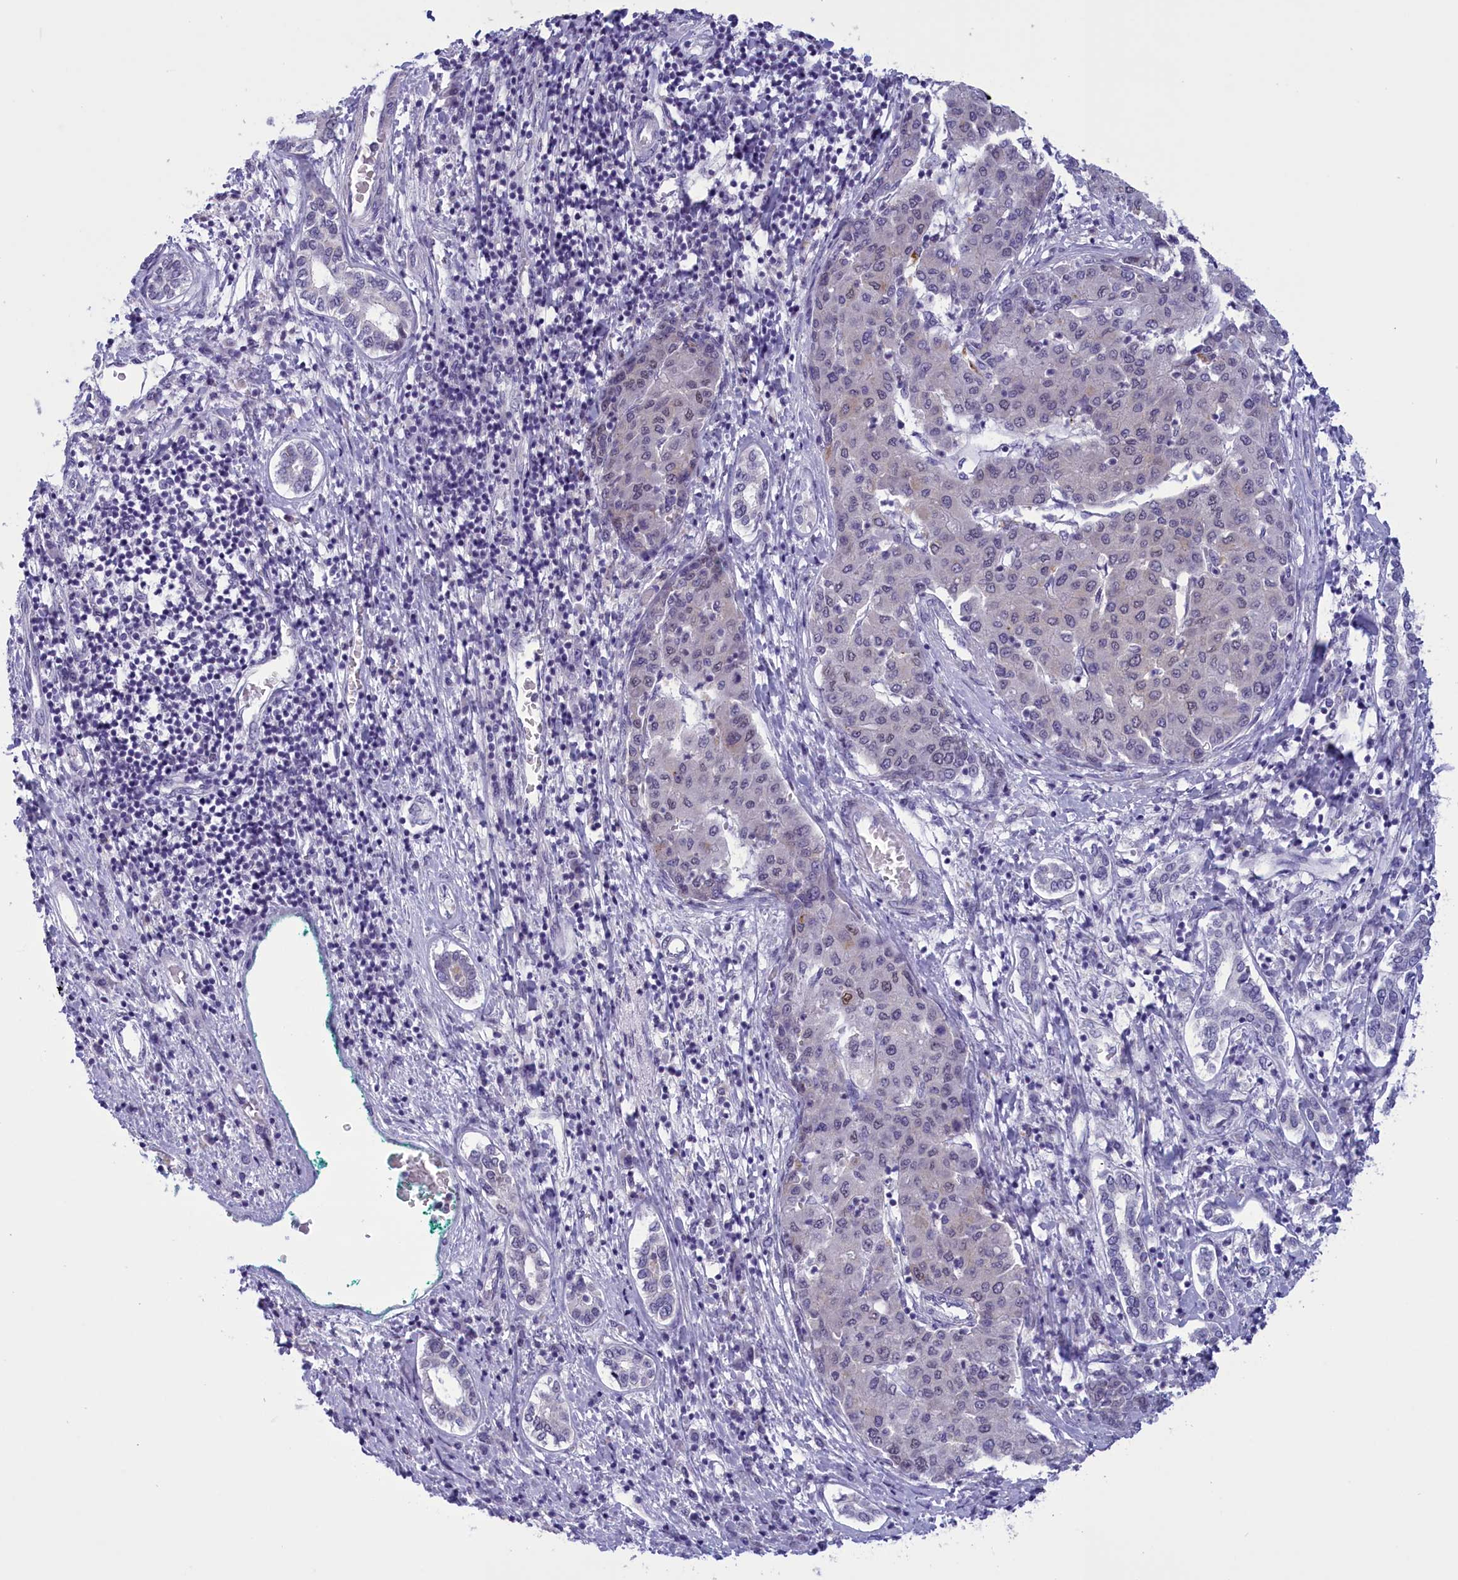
{"staining": {"intensity": "negative", "quantity": "none", "location": "none"}, "tissue": "liver cancer", "cell_type": "Tumor cells", "image_type": "cancer", "snomed": [{"axis": "morphology", "description": "Carcinoma, Hepatocellular, NOS"}, {"axis": "topography", "description": "Liver"}], "caption": "Tumor cells are negative for brown protein staining in hepatocellular carcinoma (liver).", "gene": "ELOA2", "patient": {"sex": "male", "age": 65}}